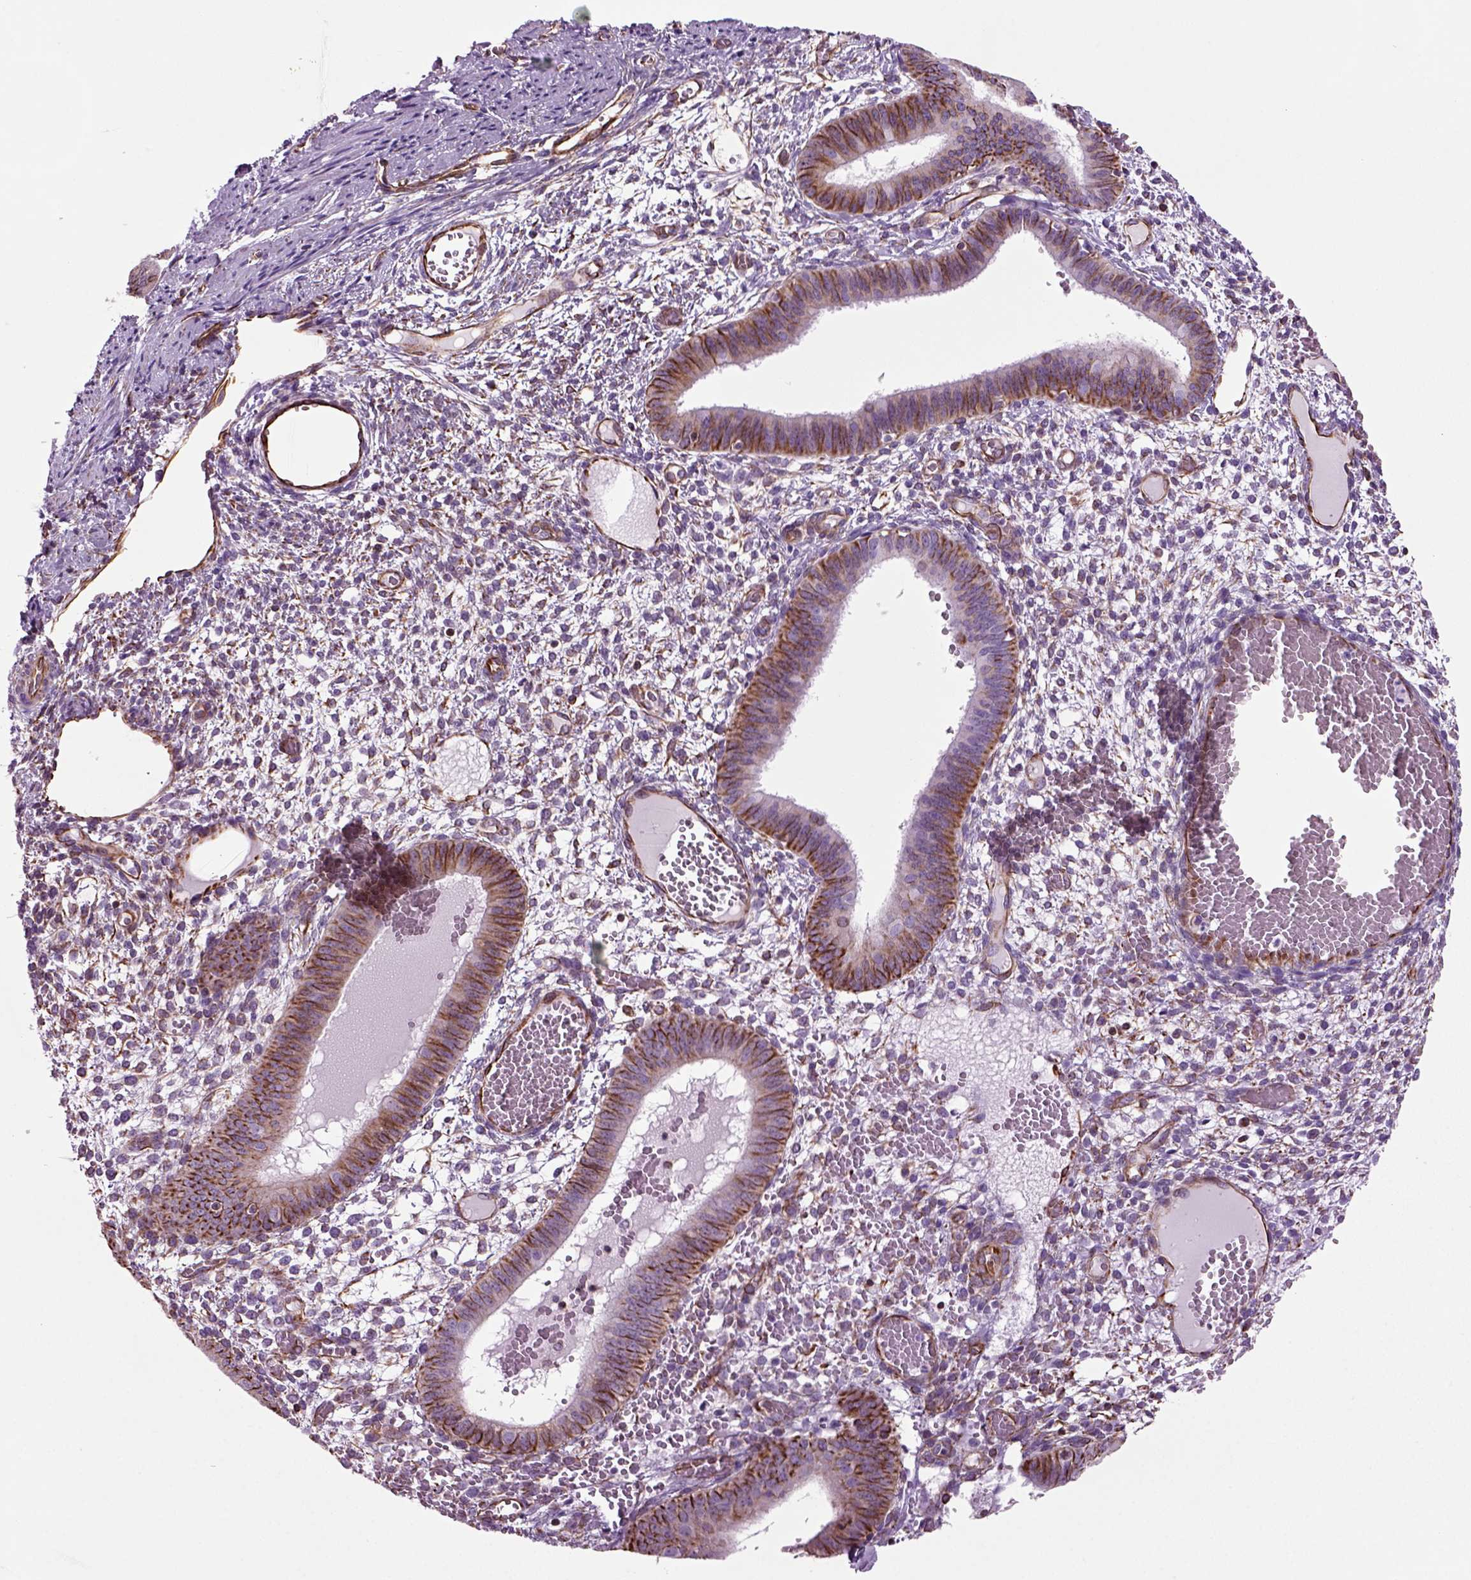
{"staining": {"intensity": "strong", "quantity": "<25%", "location": "cytoplasmic/membranous"}, "tissue": "endometrium", "cell_type": "Cells in endometrial stroma", "image_type": "normal", "snomed": [{"axis": "morphology", "description": "Normal tissue, NOS"}, {"axis": "topography", "description": "Endometrium"}], "caption": "High-magnification brightfield microscopy of normal endometrium stained with DAB (brown) and counterstained with hematoxylin (blue). cells in endometrial stroma exhibit strong cytoplasmic/membranous staining is identified in about<25% of cells.", "gene": "ACER3", "patient": {"sex": "female", "age": 42}}